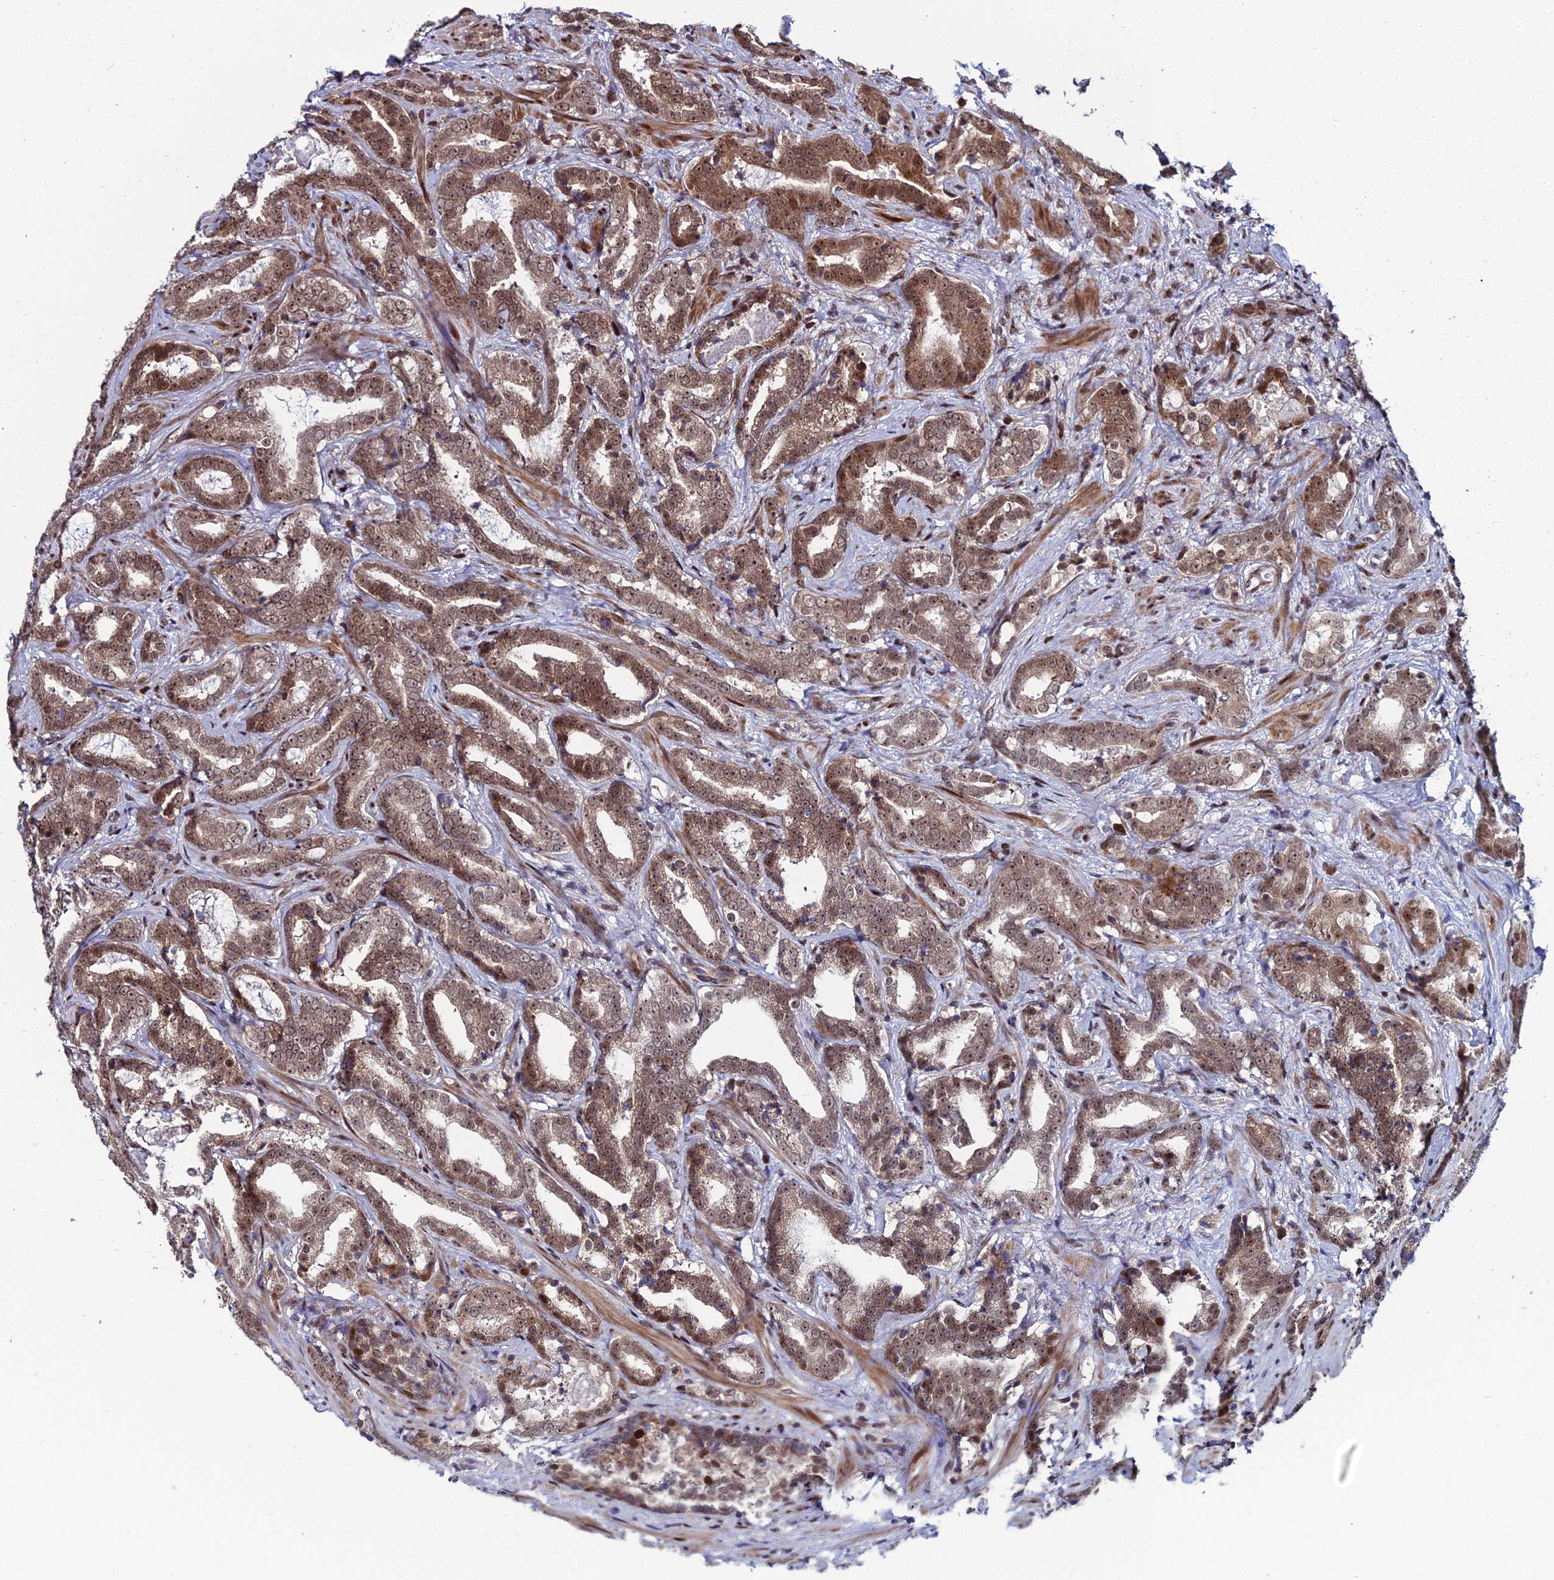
{"staining": {"intensity": "moderate", "quantity": ">75%", "location": "cytoplasmic/membranous,nuclear"}, "tissue": "prostate cancer", "cell_type": "Tumor cells", "image_type": "cancer", "snomed": [{"axis": "morphology", "description": "Adenocarcinoma, Low grade"}, {"axis": "topography", "description": "Prostate"}], "caption": "This micrograph demonstrates prostate cancer stained with IHC to label a protein in brown. The cytoplasmic/membranous and nuclear of tumor cells show moderate positivity for the protein. Nuclei are counter-stained blue.", "gene": "ZNF668", "patient": {"sex": "male", "age": 58}}